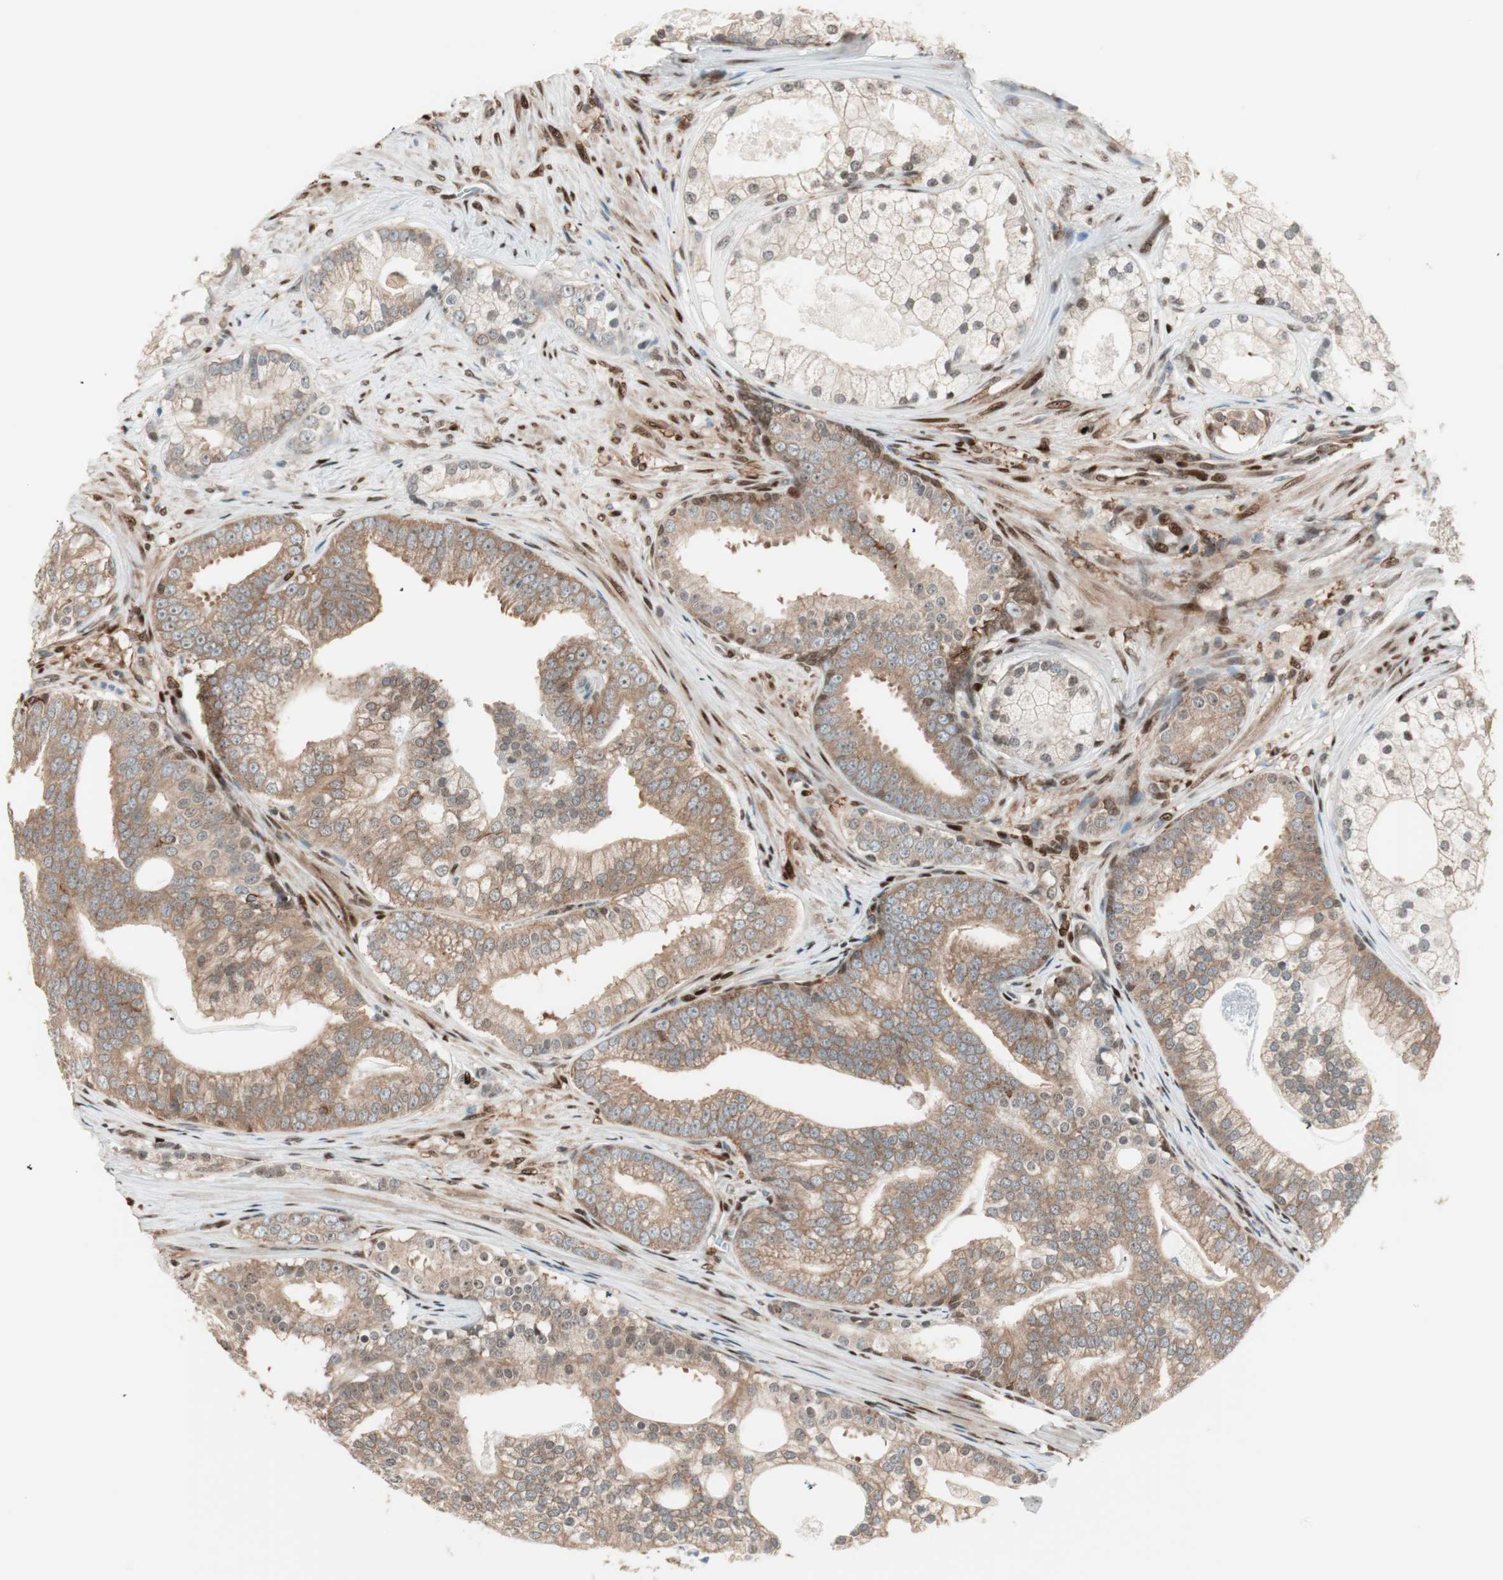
{"staining": {"intensity": "moderate", "quantity": ">75%", "location": "cytoplasmic/membranous,nuclear"}, "tissue": "prostate cancer", "cell_type": "Tumor cells", "image_type": "cancer", "snomed": [{"axis": "morphology", "description": "Adenocarcinoma, Low grade"}, {"axis": "topography", "description": "Prostate"}], "caption": "Approximately >75% of tumor cells in adenocarcinoma (low-grade) (prostate) display moderate cytoplasmic/membranous and nuclear protein staining as visualized by brown immunohistochemical staining.", "gene": "BIN1", "patient": {"sex": "male", "age": 58}}